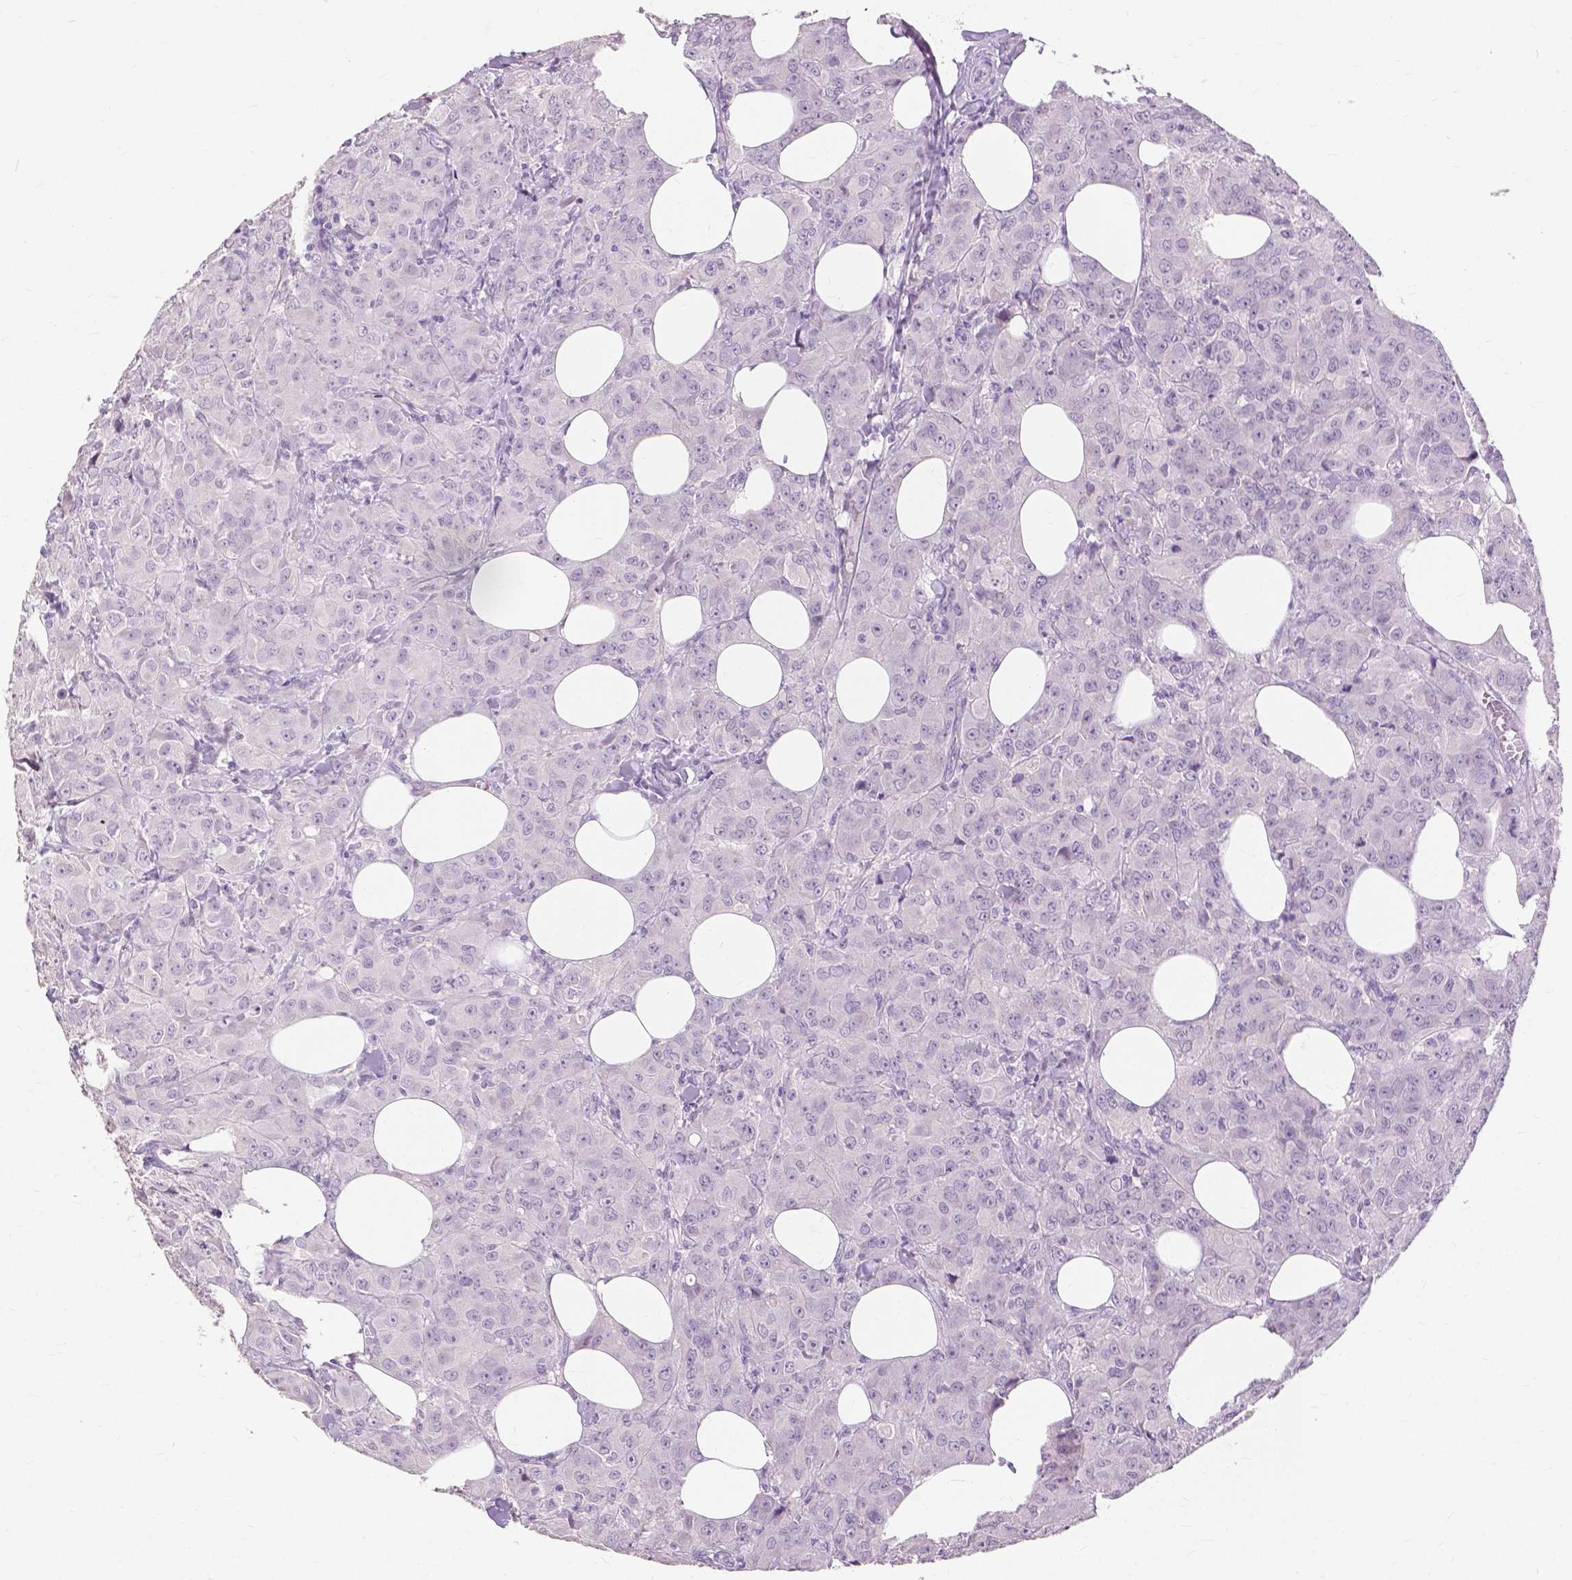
{"staining": {"intensity": "negative", "quantity": "none", "location": "none"}, "tissue": "breast cancer", "cell_type": "Tumor cells", "image_type": "cancer", "snomed": [{"axis": "morphology", "description": "Normal tissue, NOS"}, {"axis": "morphology", "description": "Duct carcinoma"}, {"axis": "topography", "description": "Breast"}], "caption": "Image shows no protein positivity in tumor cells of breast cancer (invasive ductal carcinoma) tissue.", "gene": "CXCR2", "patient": {"sex": "female", "age": 43}}